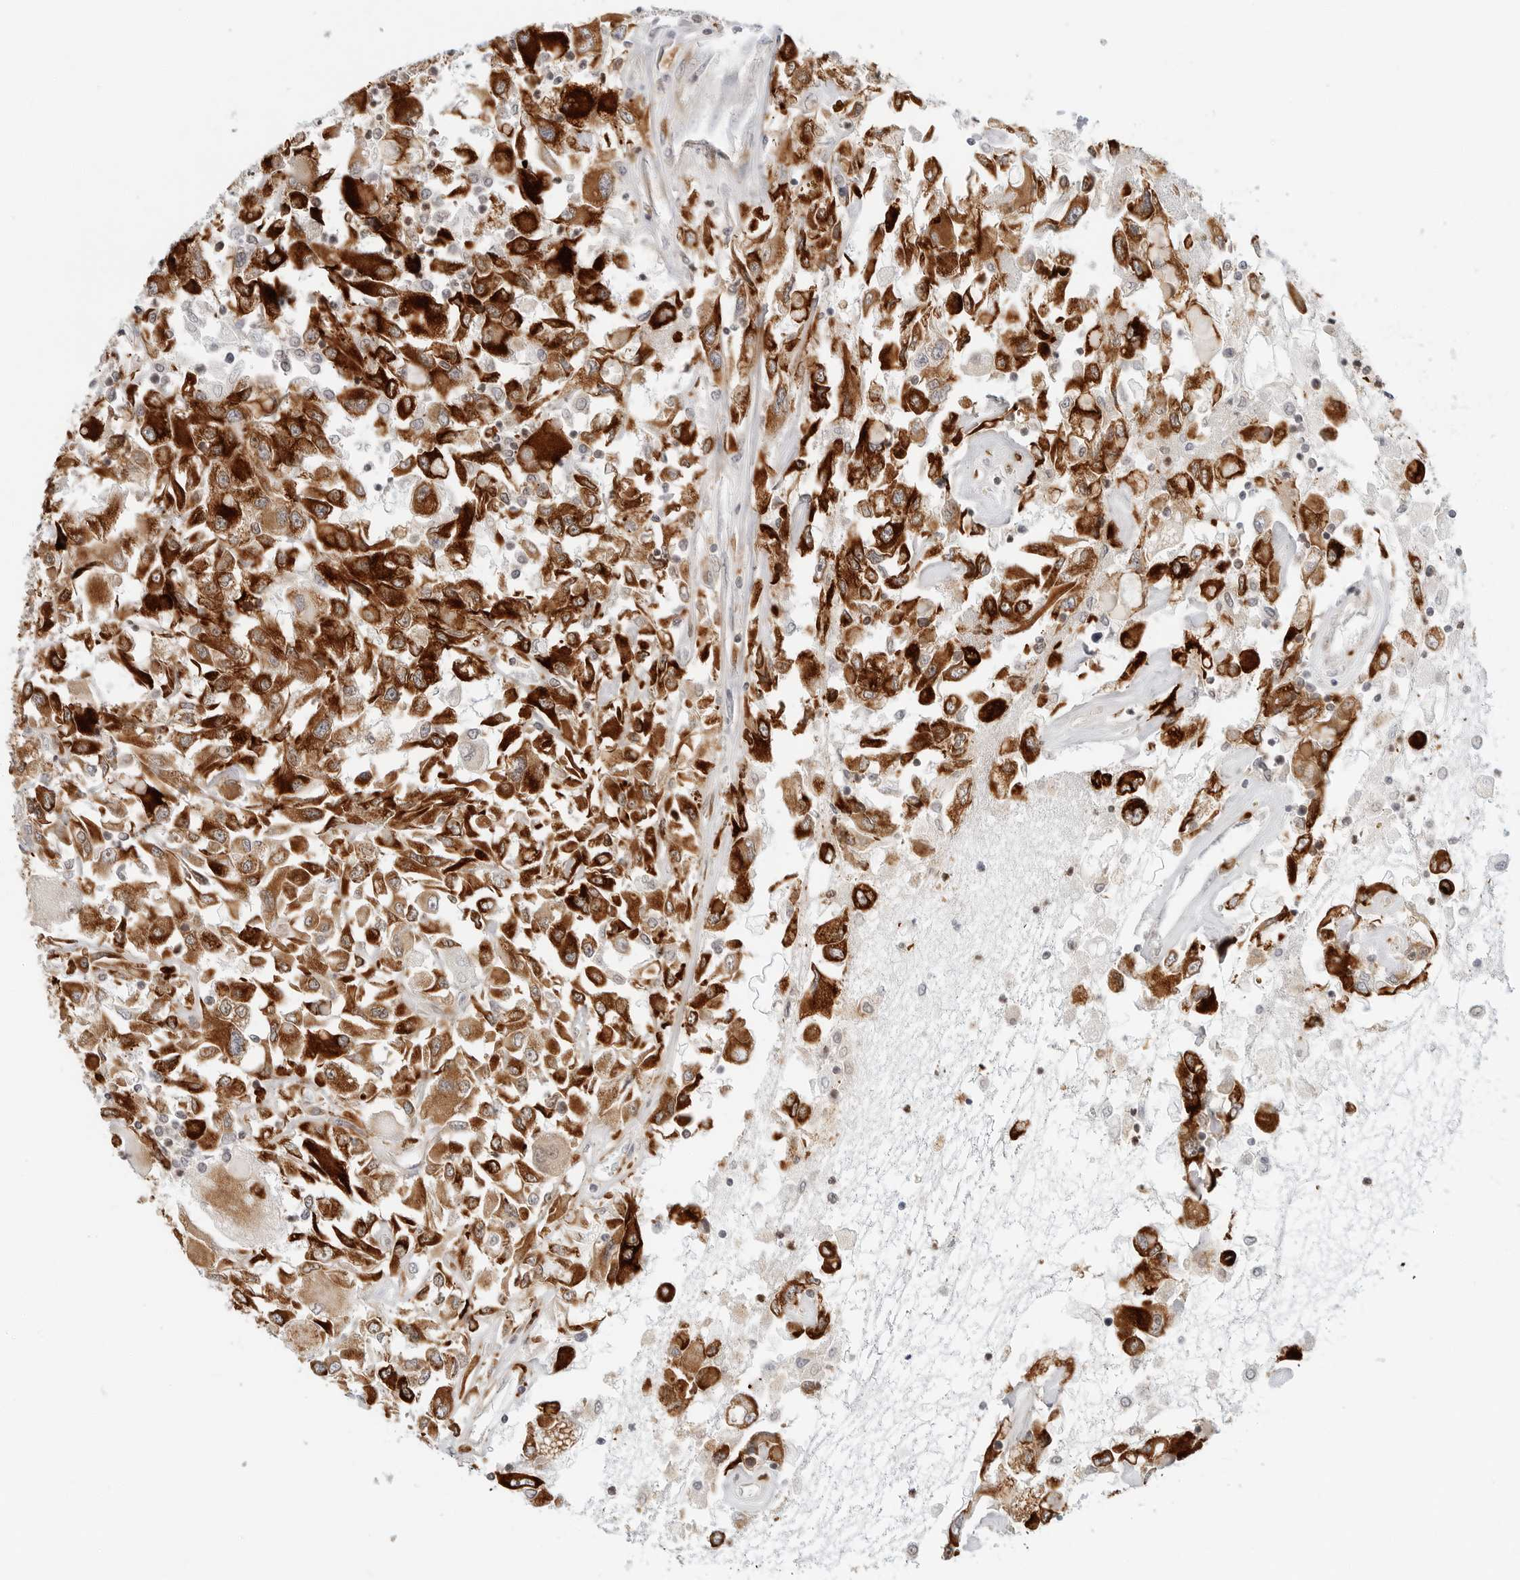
{"staining": {"intensity": "strong", "quantity": ">75%", "location": "cytoplasmic/membranous"}, "tissue": "renal cancer", "cell_type": "Tumor cells", "image_type": "cancer", "snomed": [{"axis": "morphology", "description": "Adenocarcinoma, NOS"}, {"axis": "topography", "description": "Kidney"}], "caption": "Tumor cells reveal high levels of strong cytoplasmic/membranous staining in about >75% of cells in human renal cancer.", "gene": "C1QTNF1", "patient": {"sex": "female", "age": 52}}